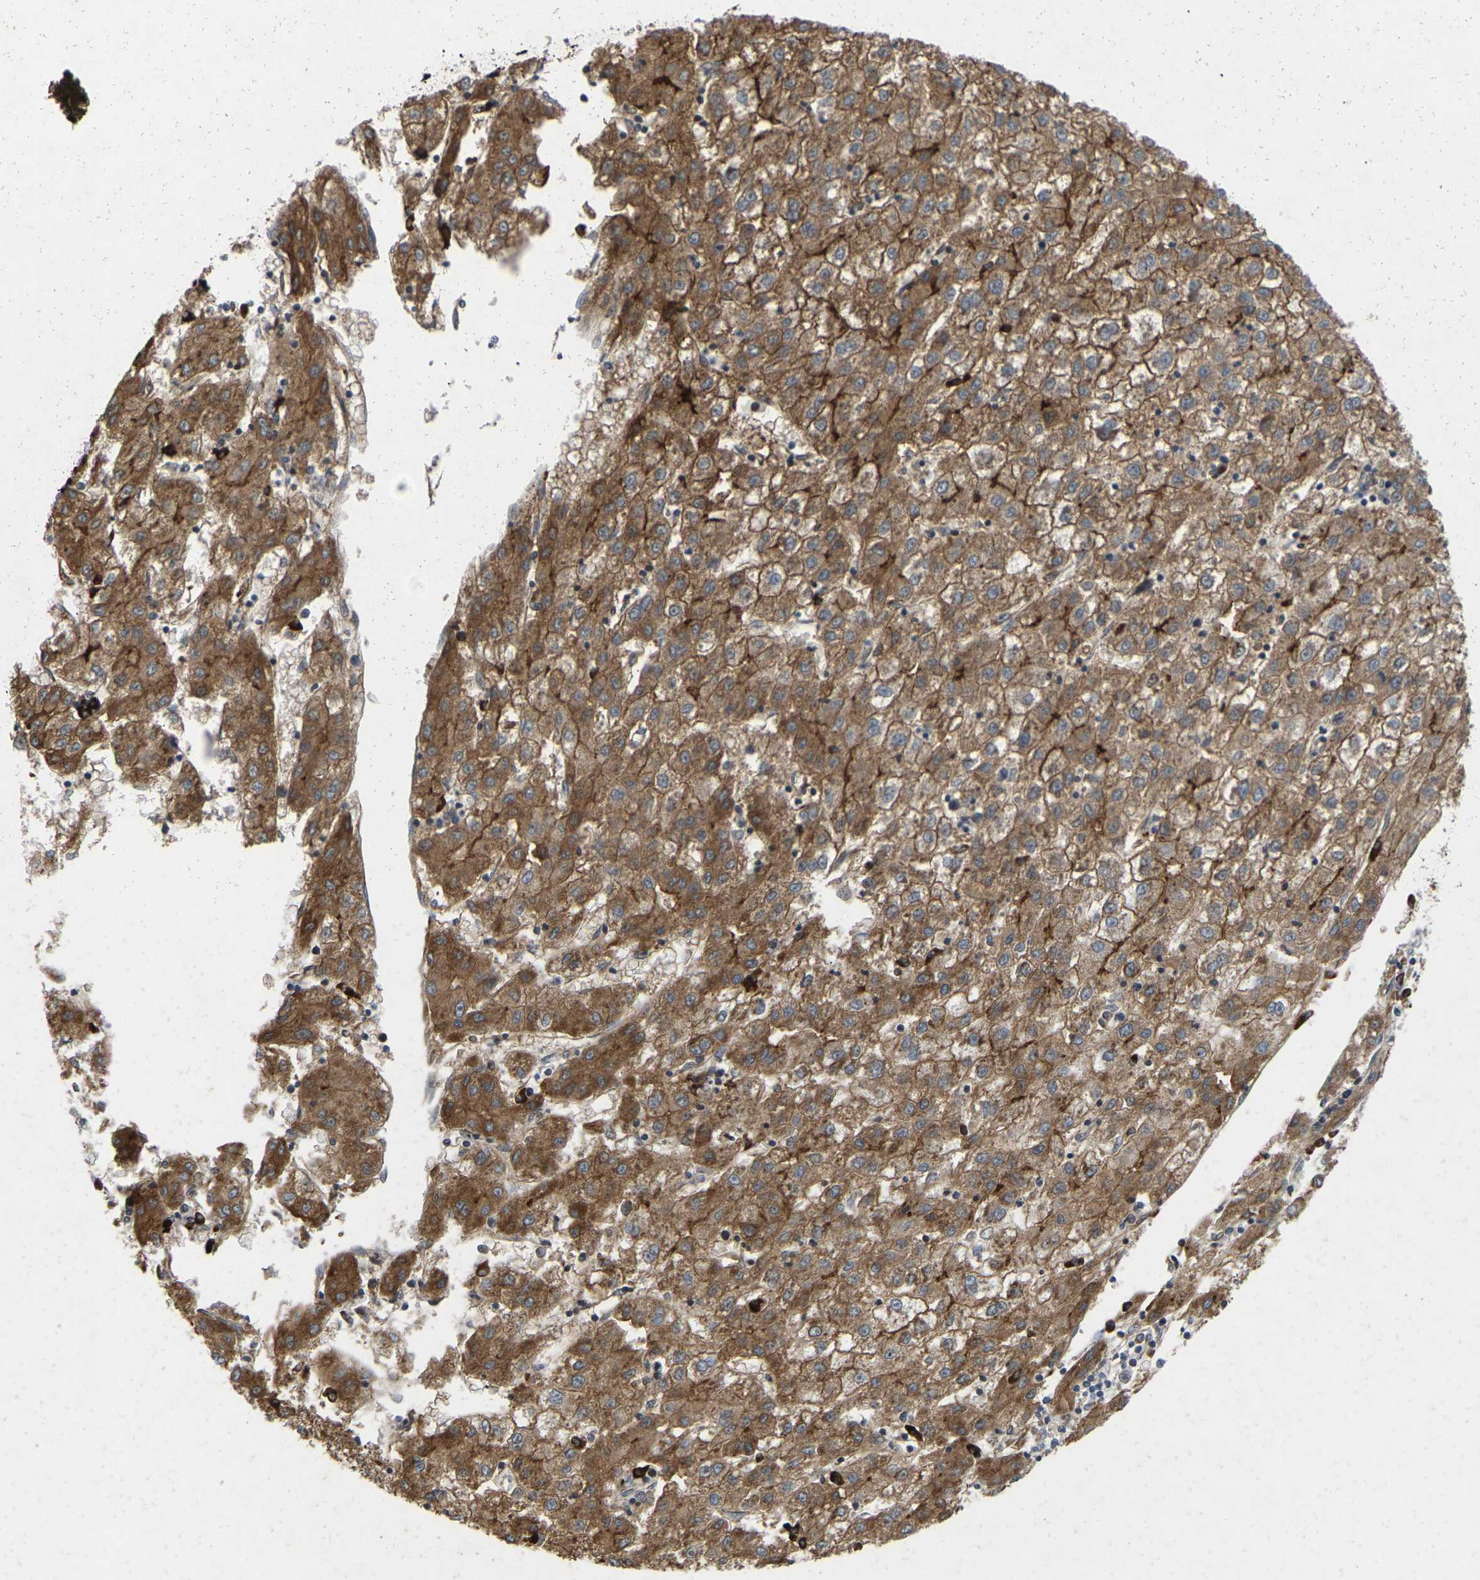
{"staining": {"intensity": "moderate", "quantity": ">75%", "location": "cytoplasmic/membranous"}, "tissue": "liver cancer", "cell_type": "Tumor cells", "image_type": "cancer", "snomed": [{"axis": "morphology", "description": "Carcinoma, Hepatocellular, NOS"}, {"axis": "topography", "description": "Liver"}], "caption": "Immunohistochemical staining of human liver cancer reveals medium levels of moderate cytoplasmic/membranous expression in about >75% of tumor cells.", "gene": "RHEB", "patient": {"sex": "male", "age": 72}}